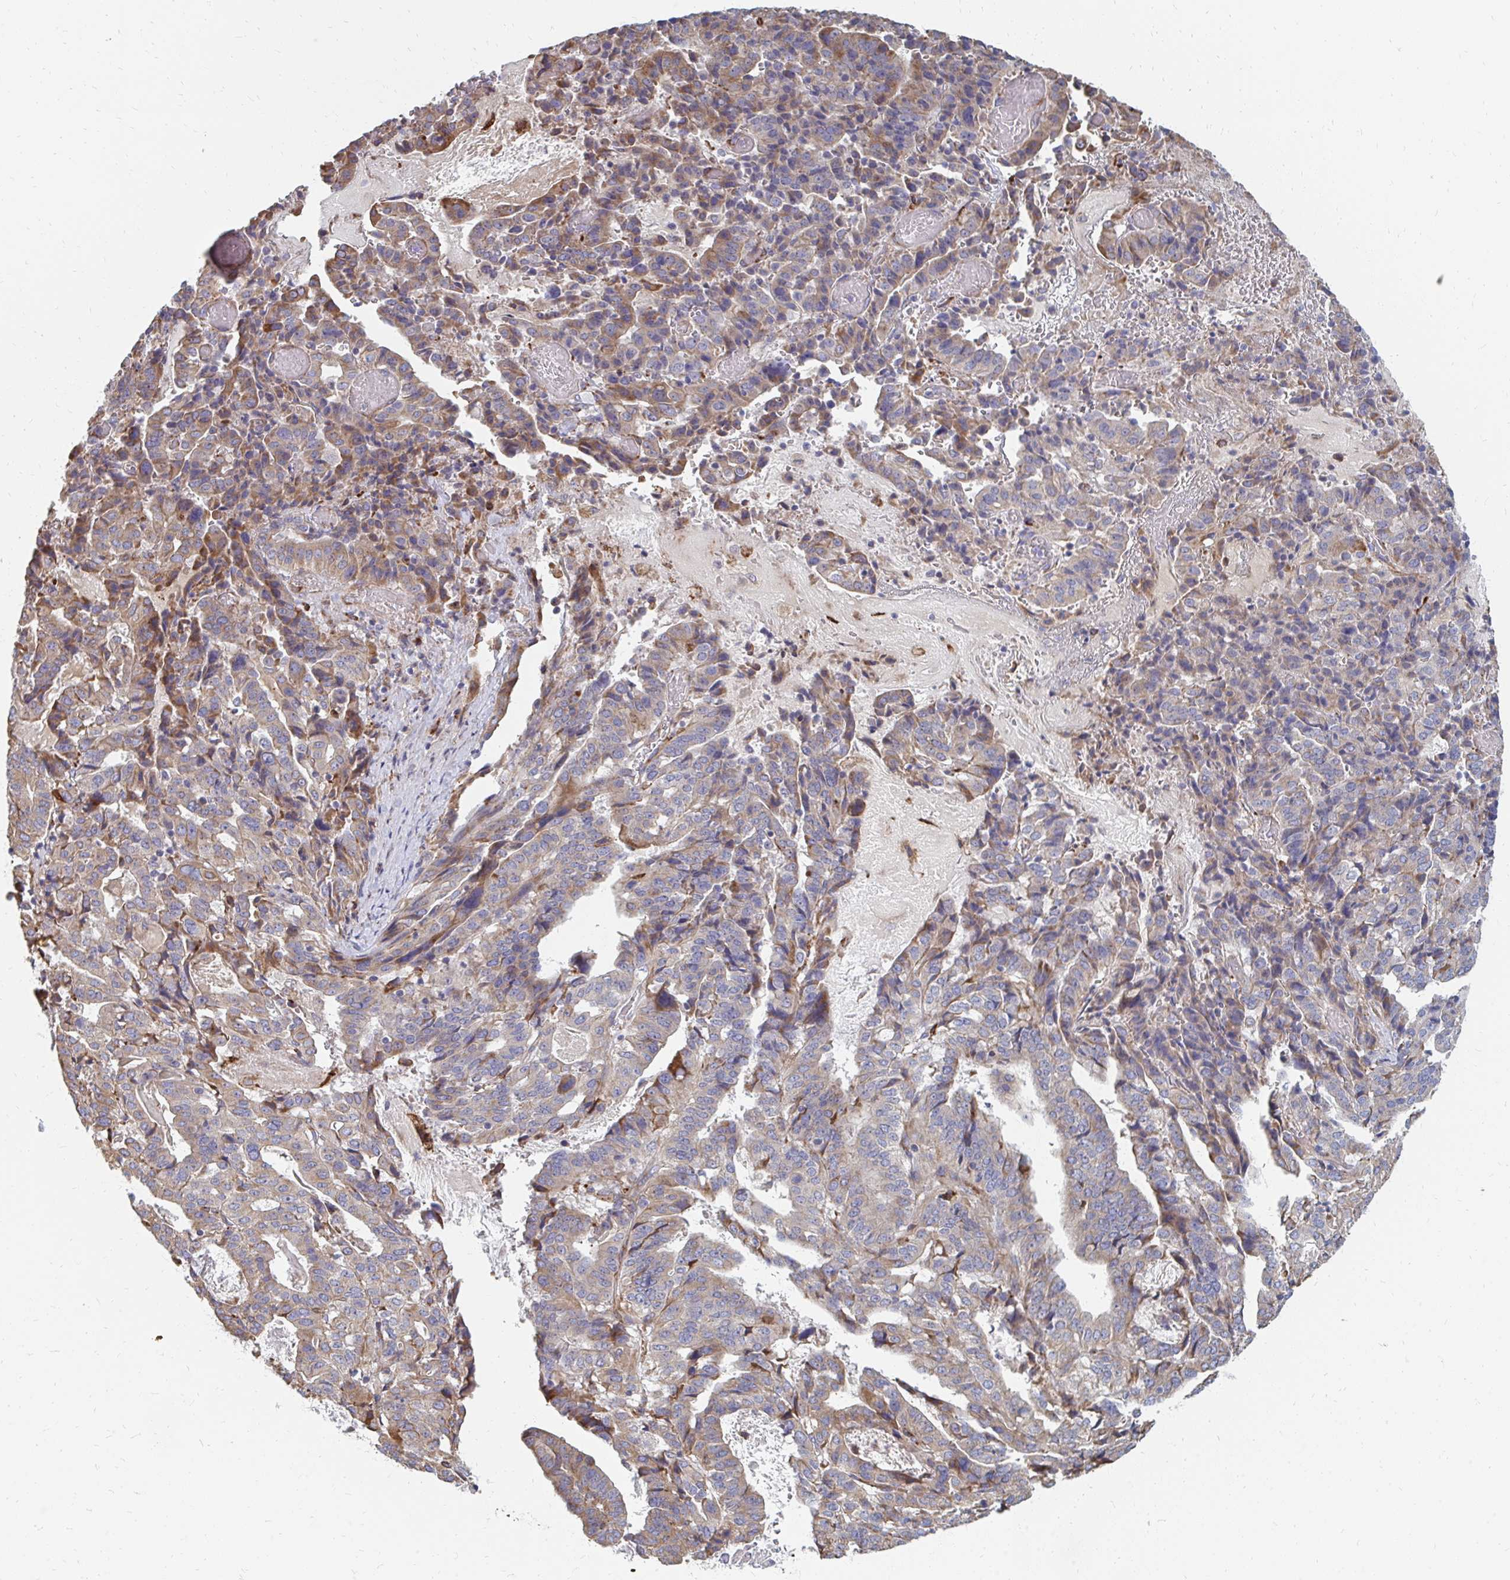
{"staining": {"intensity": "moderate", "quantity": "<25%", "location": "cytoplasmic/membranous"}, "tissue": "stomach cancer", "cell_type": "Tumor cells", "image_type": "cancer", "snomed": [{"axis": "morphology", "description": "Adenocarcinoma, NOS"}, {"axis": "topography", "description": "Stomach"}], "caption": "Approximately <25% of tumor cells in stomach cancer (adenocarcinoma) demonstrate moderate cytoplasmic/membranous protein expression as visualized by brown immunohistochemical staining.", "gene": "PPP1R13L", "patient": {"sex": "male", "age": 48}}